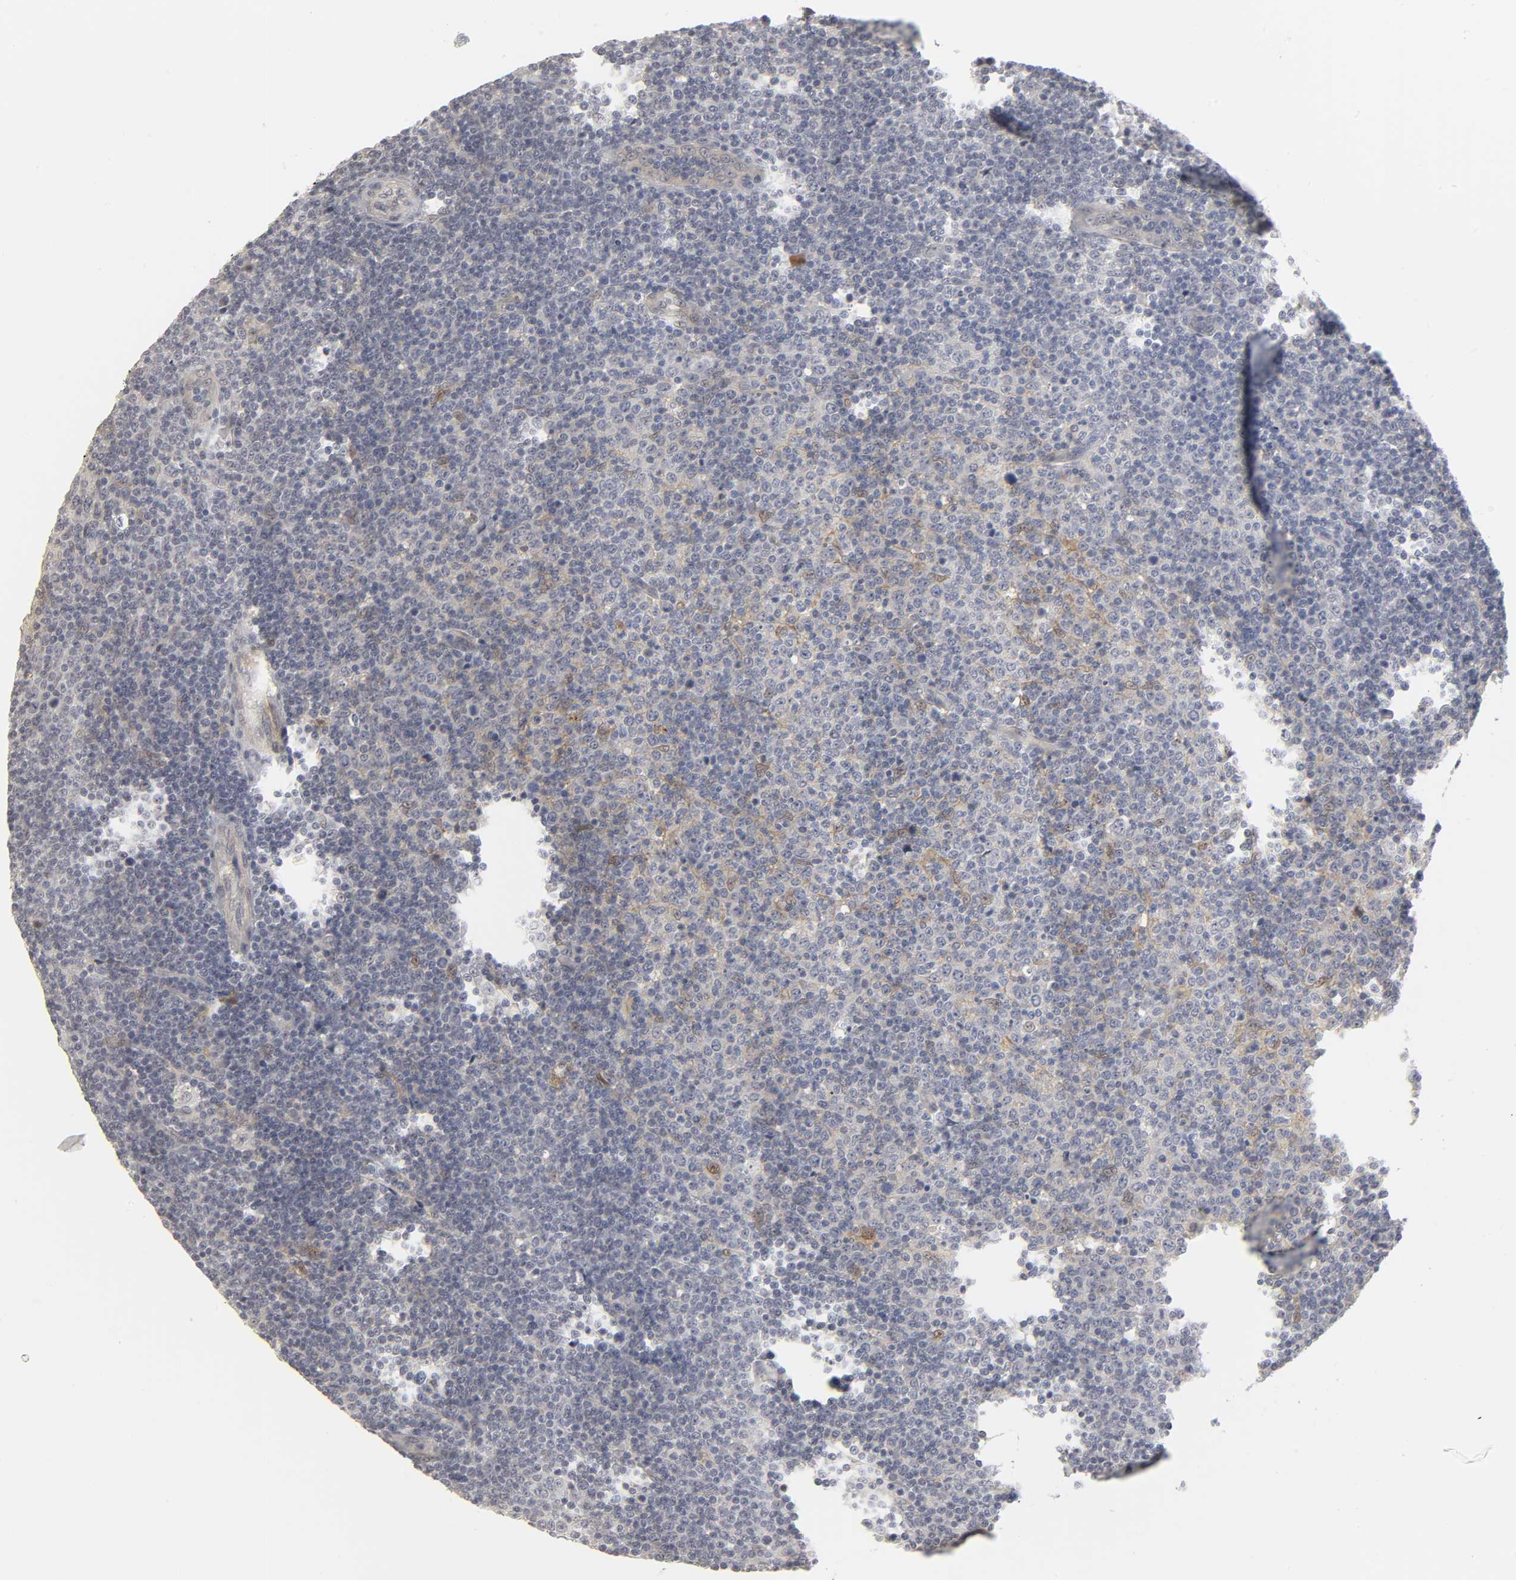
{"staining": {"intensity": "weak", "quantity": "25%-75%", "location": "cytoplasmic/membranous,nuclear"}, "tissue": "lymphoma", "cell_type": "Tumor cells", "image_type": "cancer", "snomed": [{"axis": "morphology", "description": "Malignant lymphoma, non-Hodgkin's type, Low grade"}, {"axis": "topography", "description": "Lymph node"}], "caption": "Human low-grade malignant lymphoma, non-Hodgkin's type stained with a brown dye reveals weak cytoplasmic/membranous and nuclear positive positivity in about 25%-75% of tumor cells.", "gene": "PDLIM3", "patient": {"sex": "male", "age": 70}}